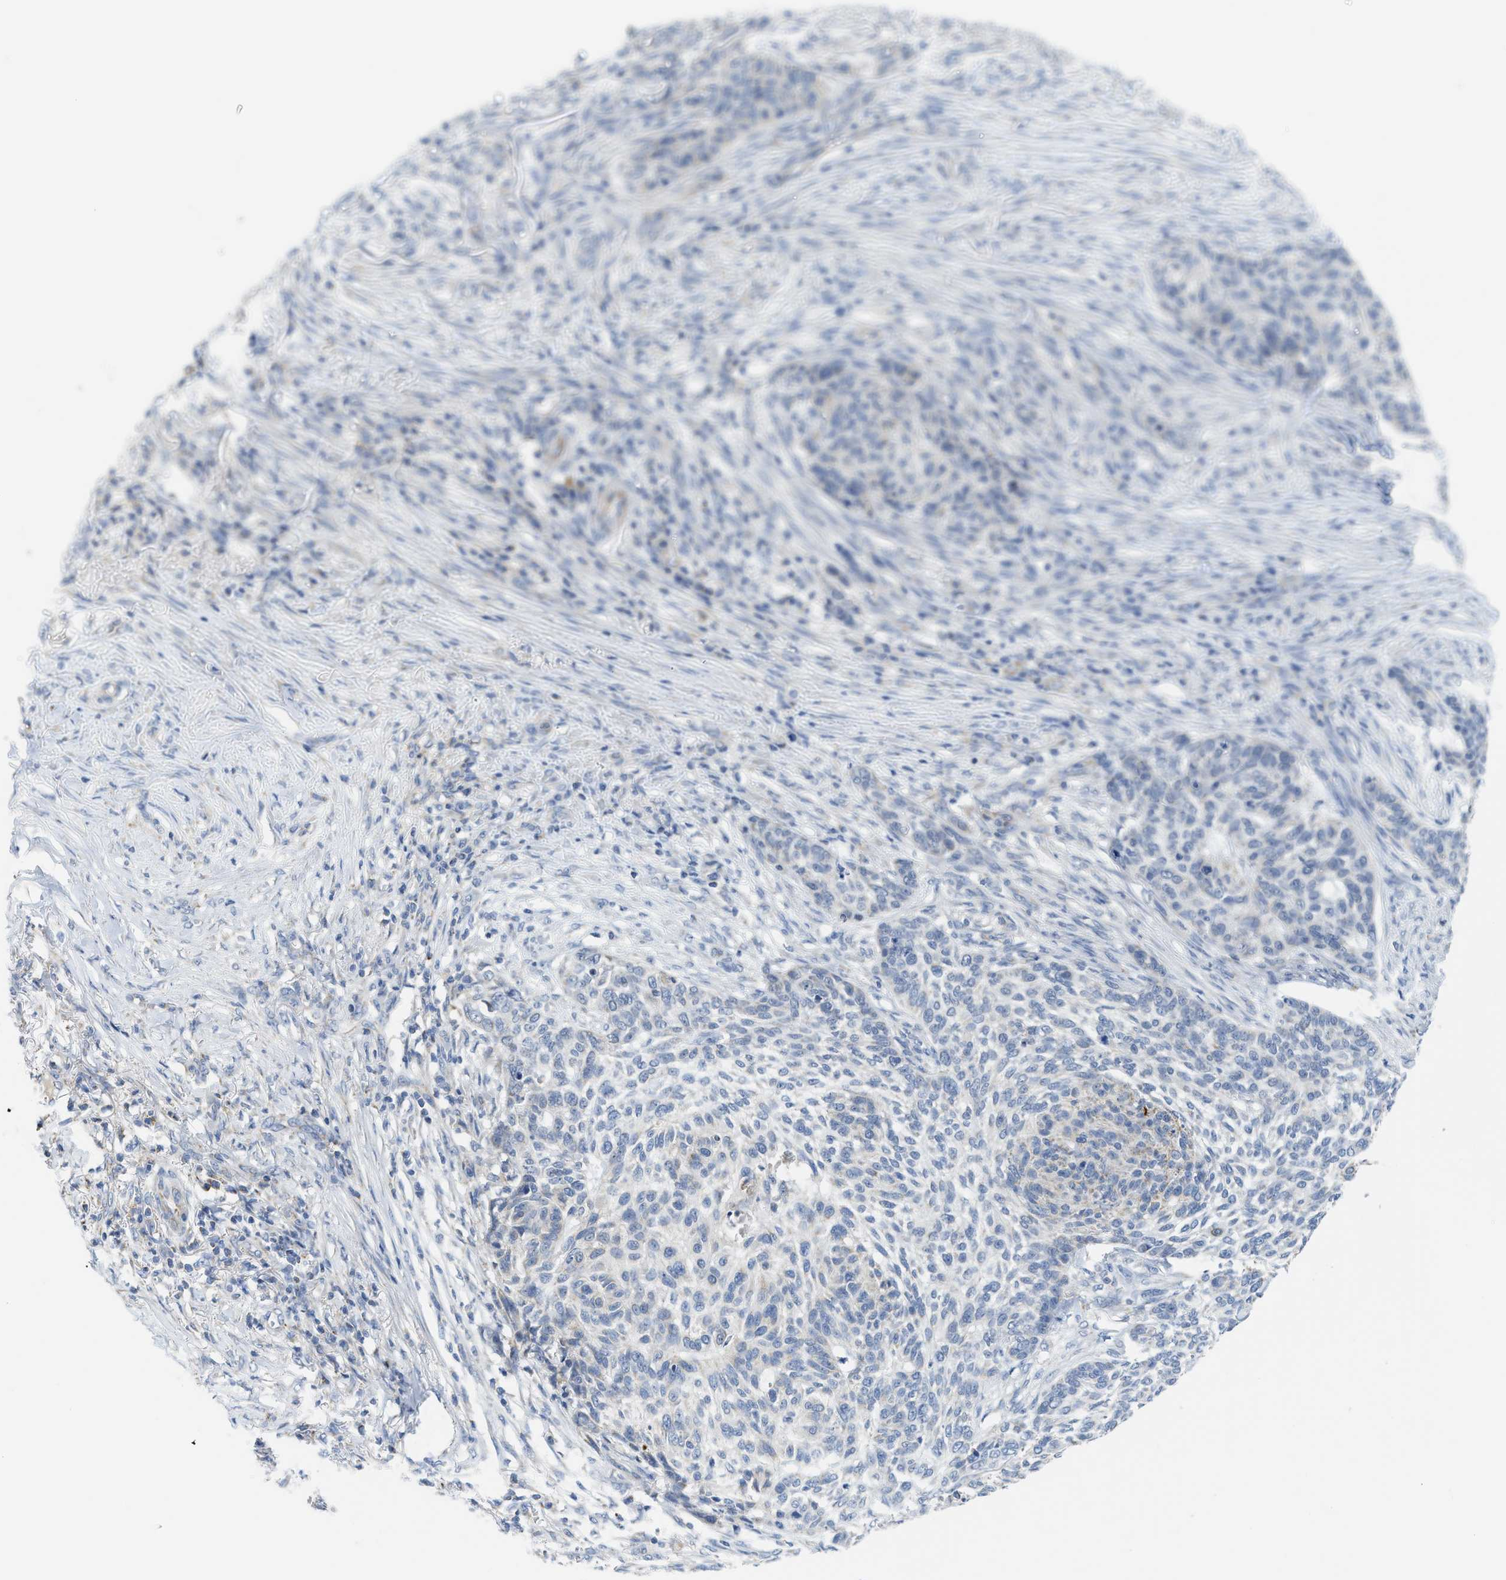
{"staining": {"intensity": "negative", "quantity": "none", "location": "none"}, "tissue": "skin cancer", "cell_type": "Tumor cells", "image_type": "cancer", "snomed": [{"axis": "morphology", "description": "Basal cell carcinoma"}, {"axis": "topography", "description": "Skin"}], "caption": "Skin cancer (basal cell carcinoma) was stained to show a protein in brown. There is no significant positivity in tumor cells.", "gene": "GATD3", "patient": {"sex": "male", "age": 85}}